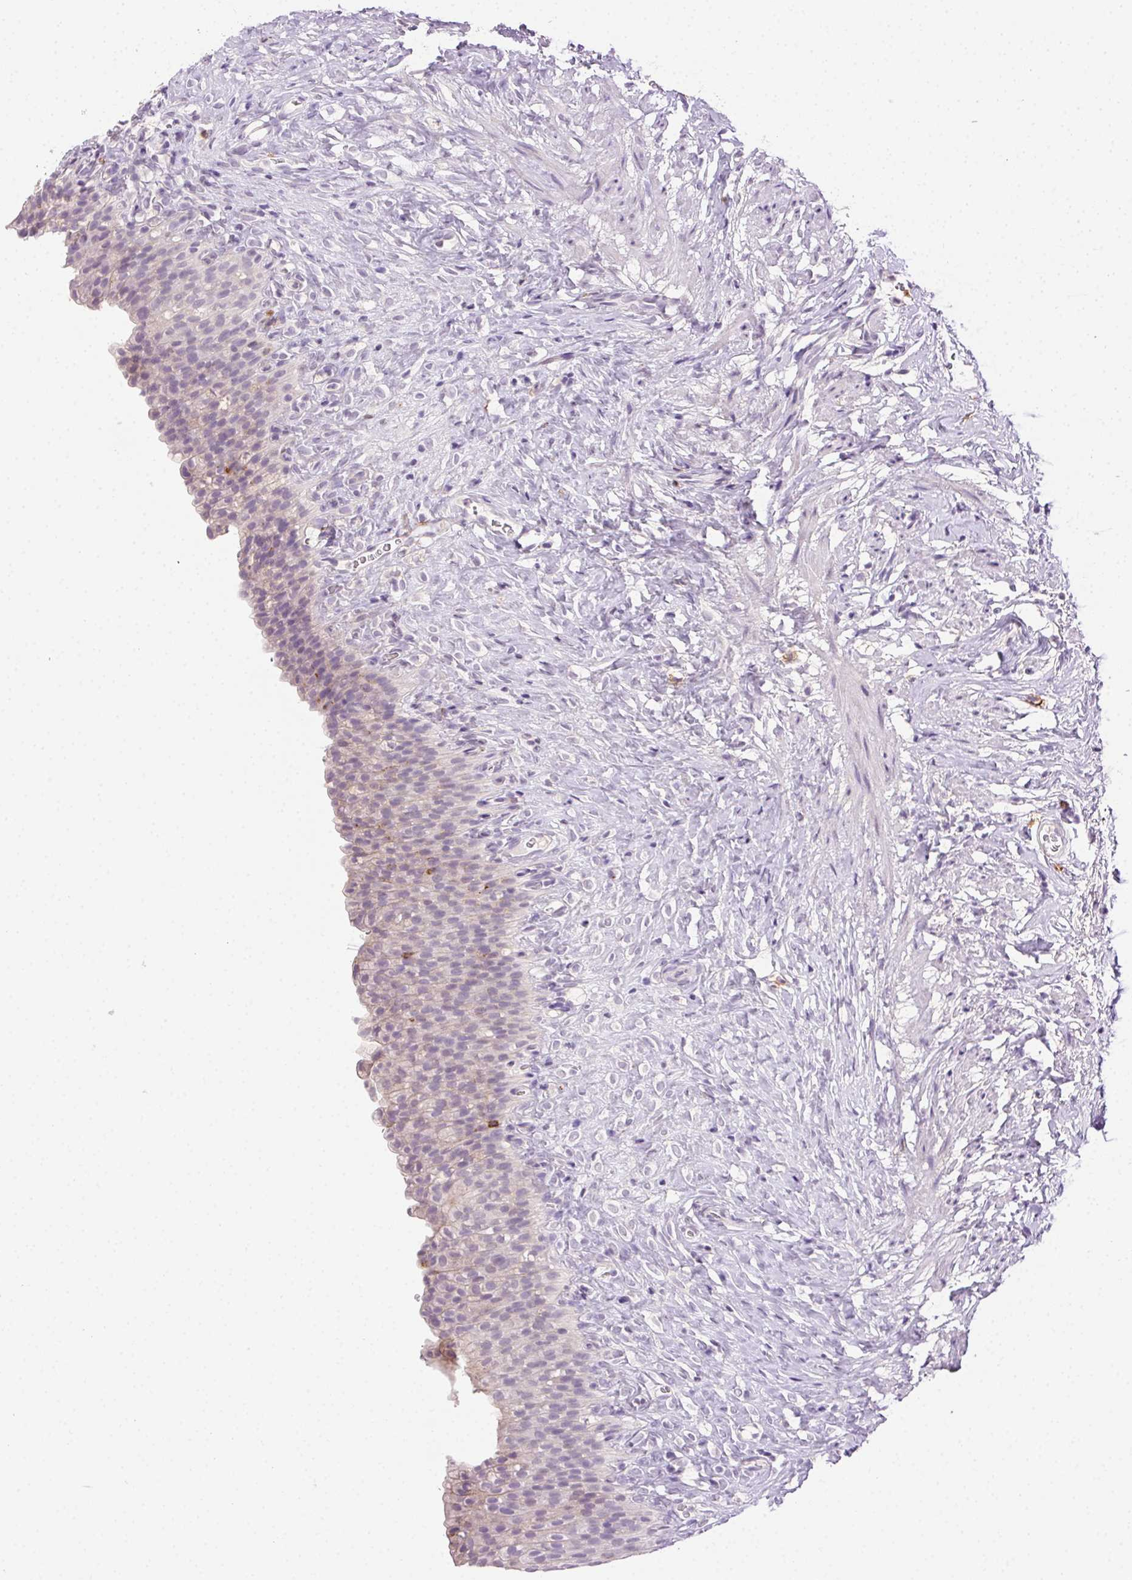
{"staining": {"intensity": "negative", "quantity": "none", "location": "none"}, "tissue": "urinary bladder", "cell_type": "Urothelial cells", "image_type": "normal", "snomed": [{"axis": "morphology", "description": "Normal tissue, NOS"}, {"axis": "topography", "description": "Urinary bladder"}, {"axis": "topography", "description": "Prostate"}], "caption": "Urothelial cells show no significant protein staining in unremarkable urinary bladder. (Stains: DAB (3,3'-diaminobenzidine) immunohistochemistry (IHC) with hematoxylin counter stain, Microscopy: brightfield microscopy at high magnification).", "gene": "AKAP5", "patient": {"sex": "male", "age": 76}}